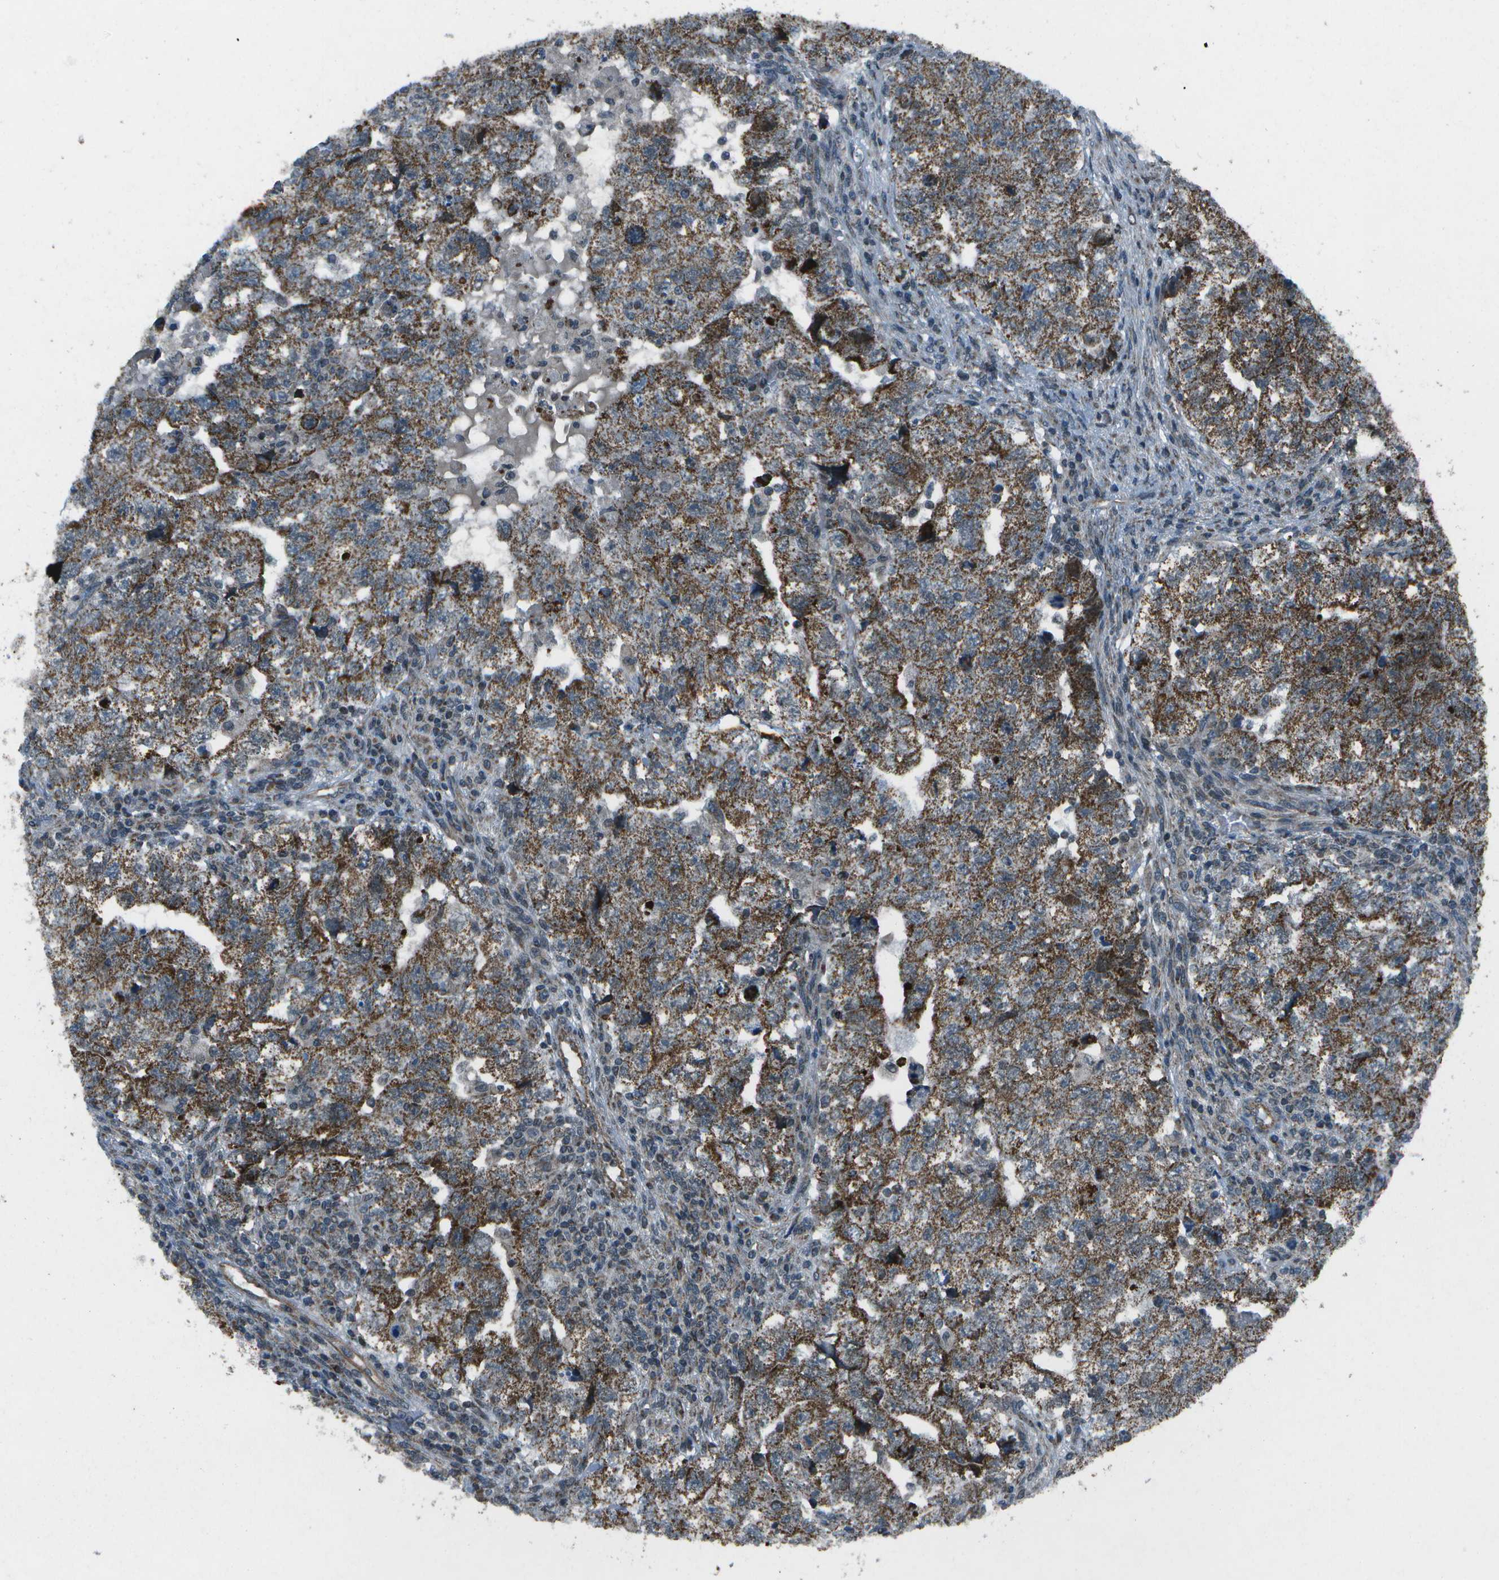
{"staining": {"intensity": "strong", "quantity": ">75%", "location": "cytoplasmic/membranous"}, "tissue": "testis cancer", "cell_type": "Tumor cells", "image_type": "cancer", "snomed": [{"axis": "morphology", "description": "Carcinoma, Embryonal, NOS"}, {"axis": "topography", "description": "Testis"}], "caption": "This photomicrograph exhibits immunohistochemistry (IHC) staining of human embryonal carcinoma (testis), with high strong cytoplasmic/membranous expression in about >75% of tumor cells.", "gene": "EIF2AK1", "patient": {"sex": "male", "age": 36}}